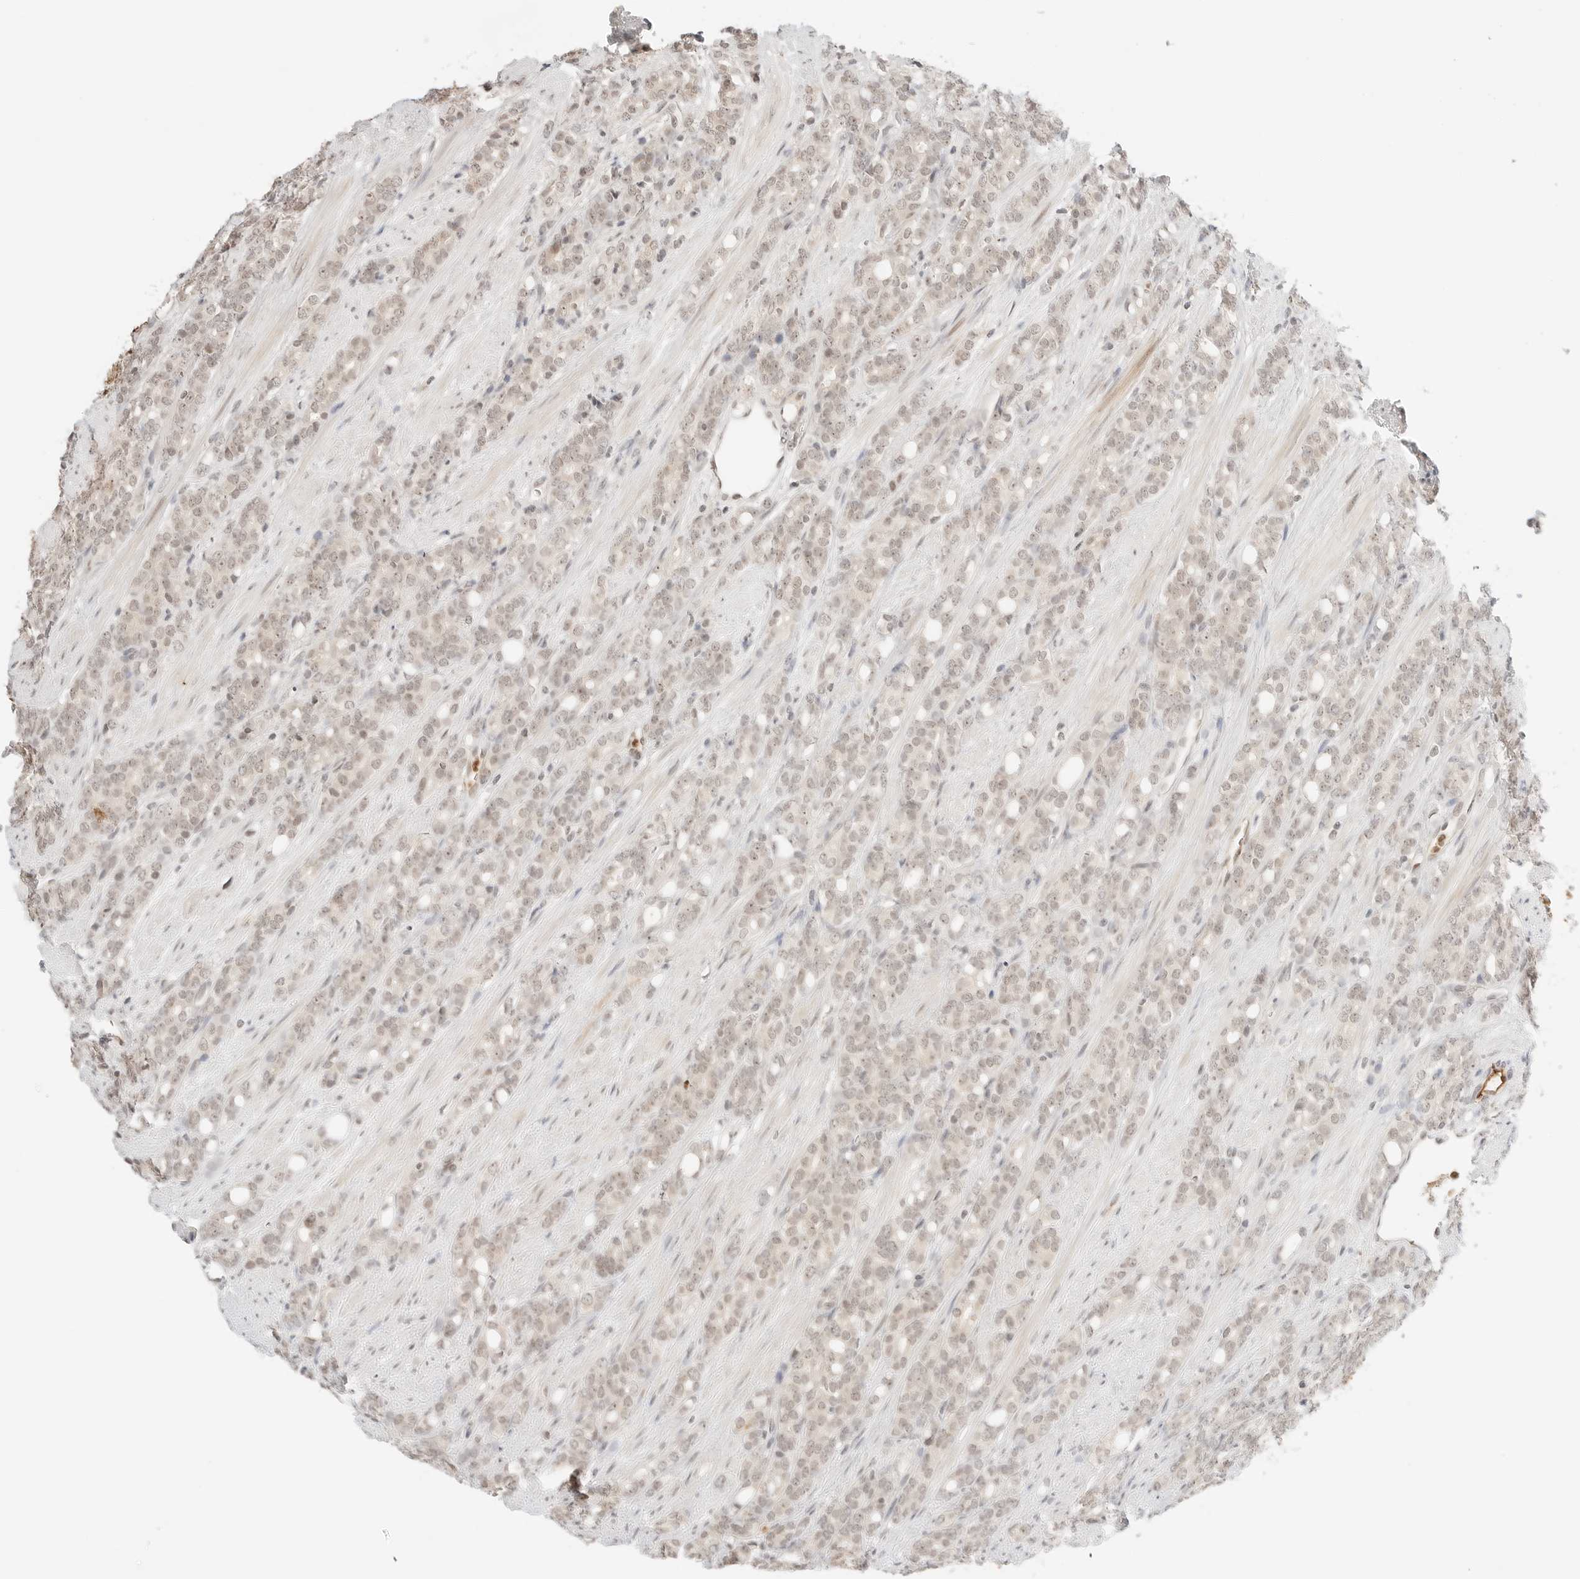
{"staining": {"intensity": "weak", "quantity": ">75%", "location": "nuclear"}, "tissue": "prostate cancer", "cell_type": "Tumor cells", "image_type": "cancer", "snomed": [{"axis": "morphology", "description": "Adenocarcinoma, High grade"}, {"axis": "topography", "description": "Prostate"}], "caption": "An immunohistochemistry photomicrograph of neoplastic tissue is shown. Protein staining in brown highlights weak nuclear positivity in high-grade adenocarcinoma (prostate) within tumor cells. (IHC, brightfield microscopy, high magnification).", "gene": "RPS6KL1", "patient": {"sex": "male", "age": 62}}